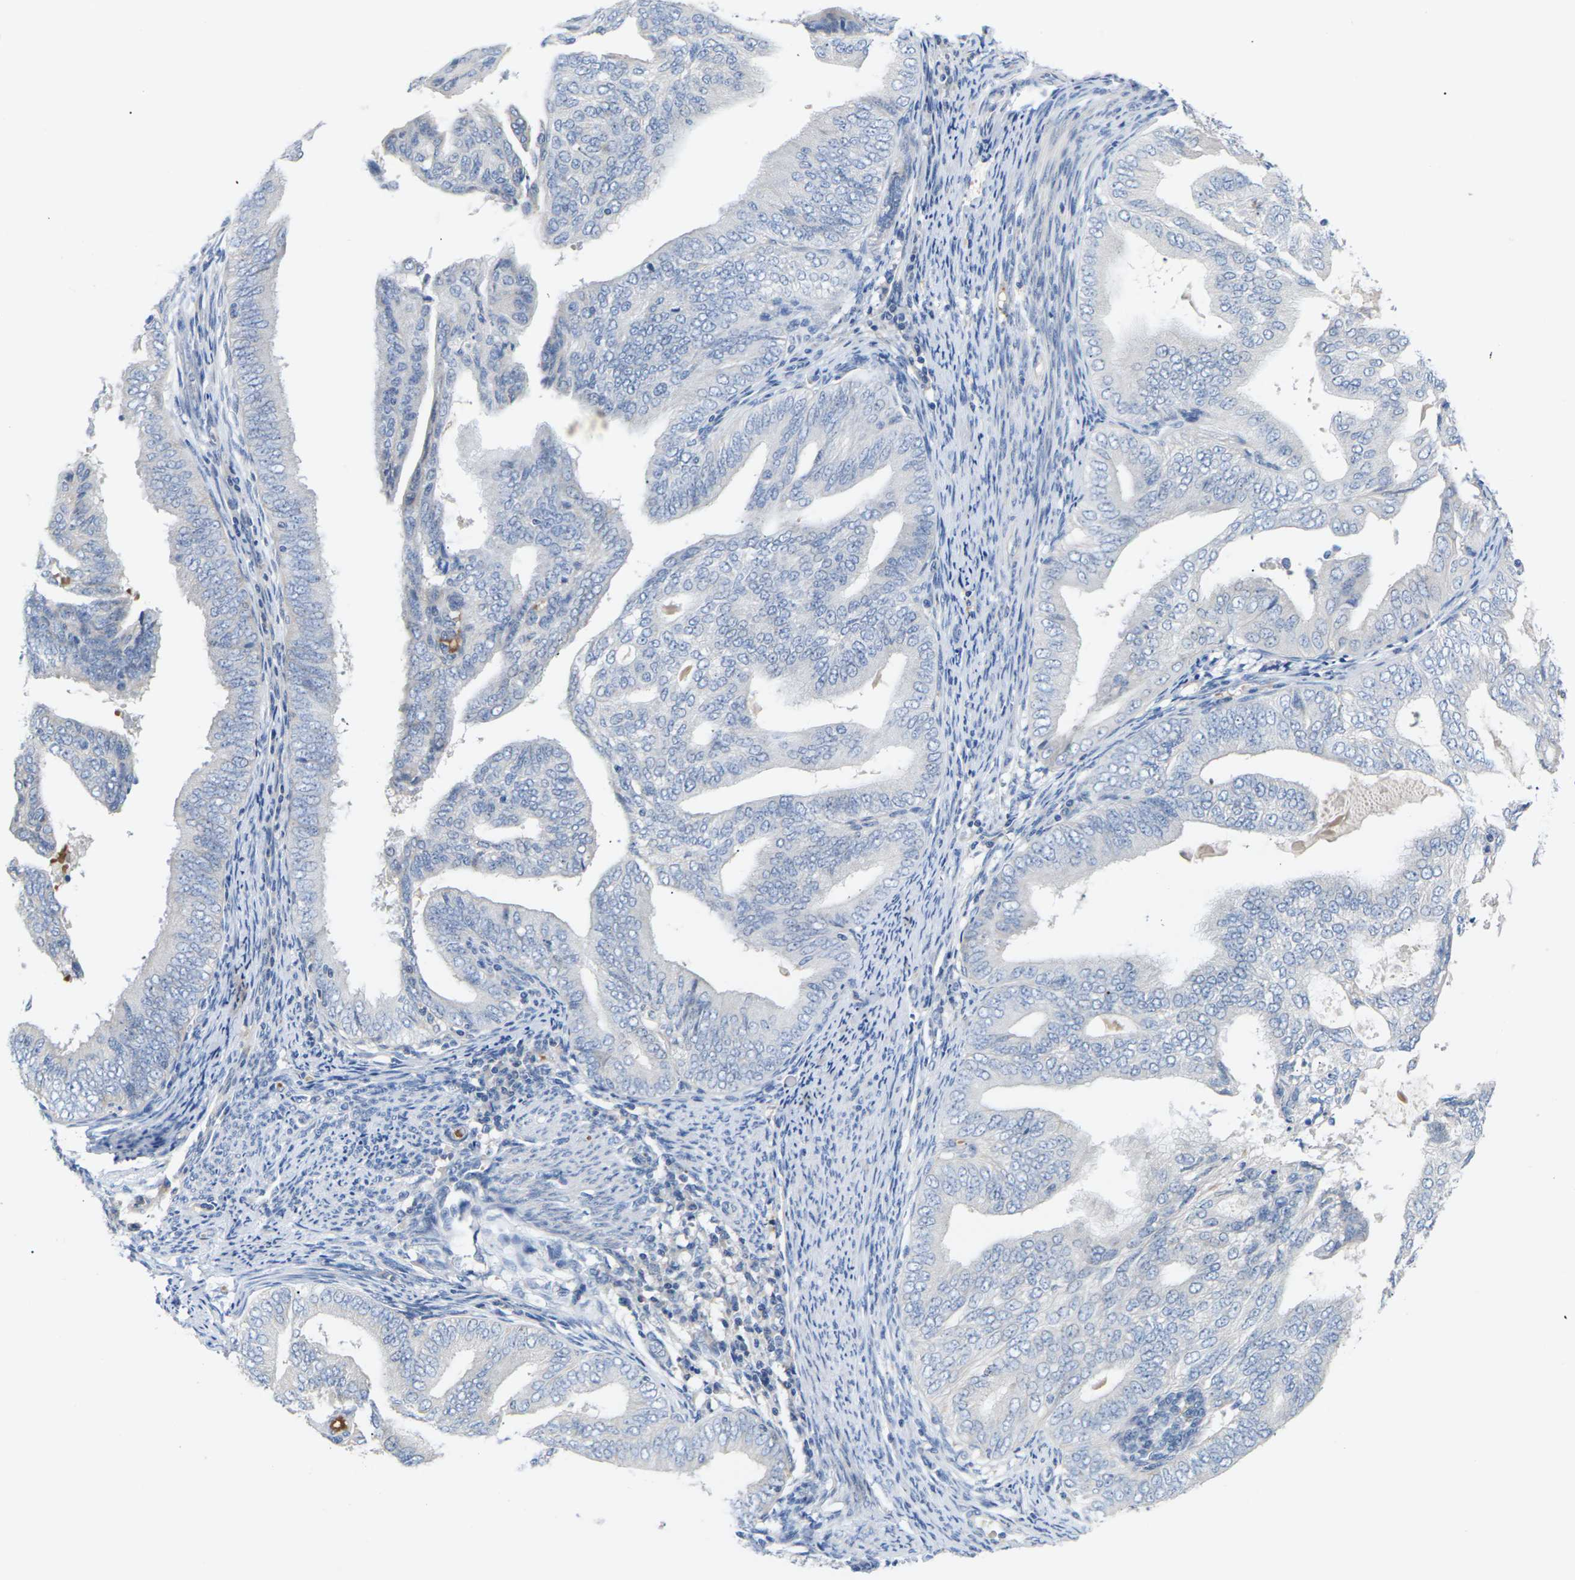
{"staining": {"intensity": "negative", "quantity": "none", "location": "none"}, "tissue": "endometrial cancer", "cell_type": "Tumor cells", "image_type": "cancer", "snomed": [{"axis": "morphology", "description": "Adenocarcinoma, NOS"}, {"axis": "topography", "description": "Endometrium"}], "caption": "Histopathology image shows no protein staining in tumor cells of endometrial adenocarcinoma tissue. The staining is performed using DAB brown chromogen with nuclei counter-stained in using hematoxylin.", "gene": "TMCO4", "patient": {"sex": "female", "age": 58}}